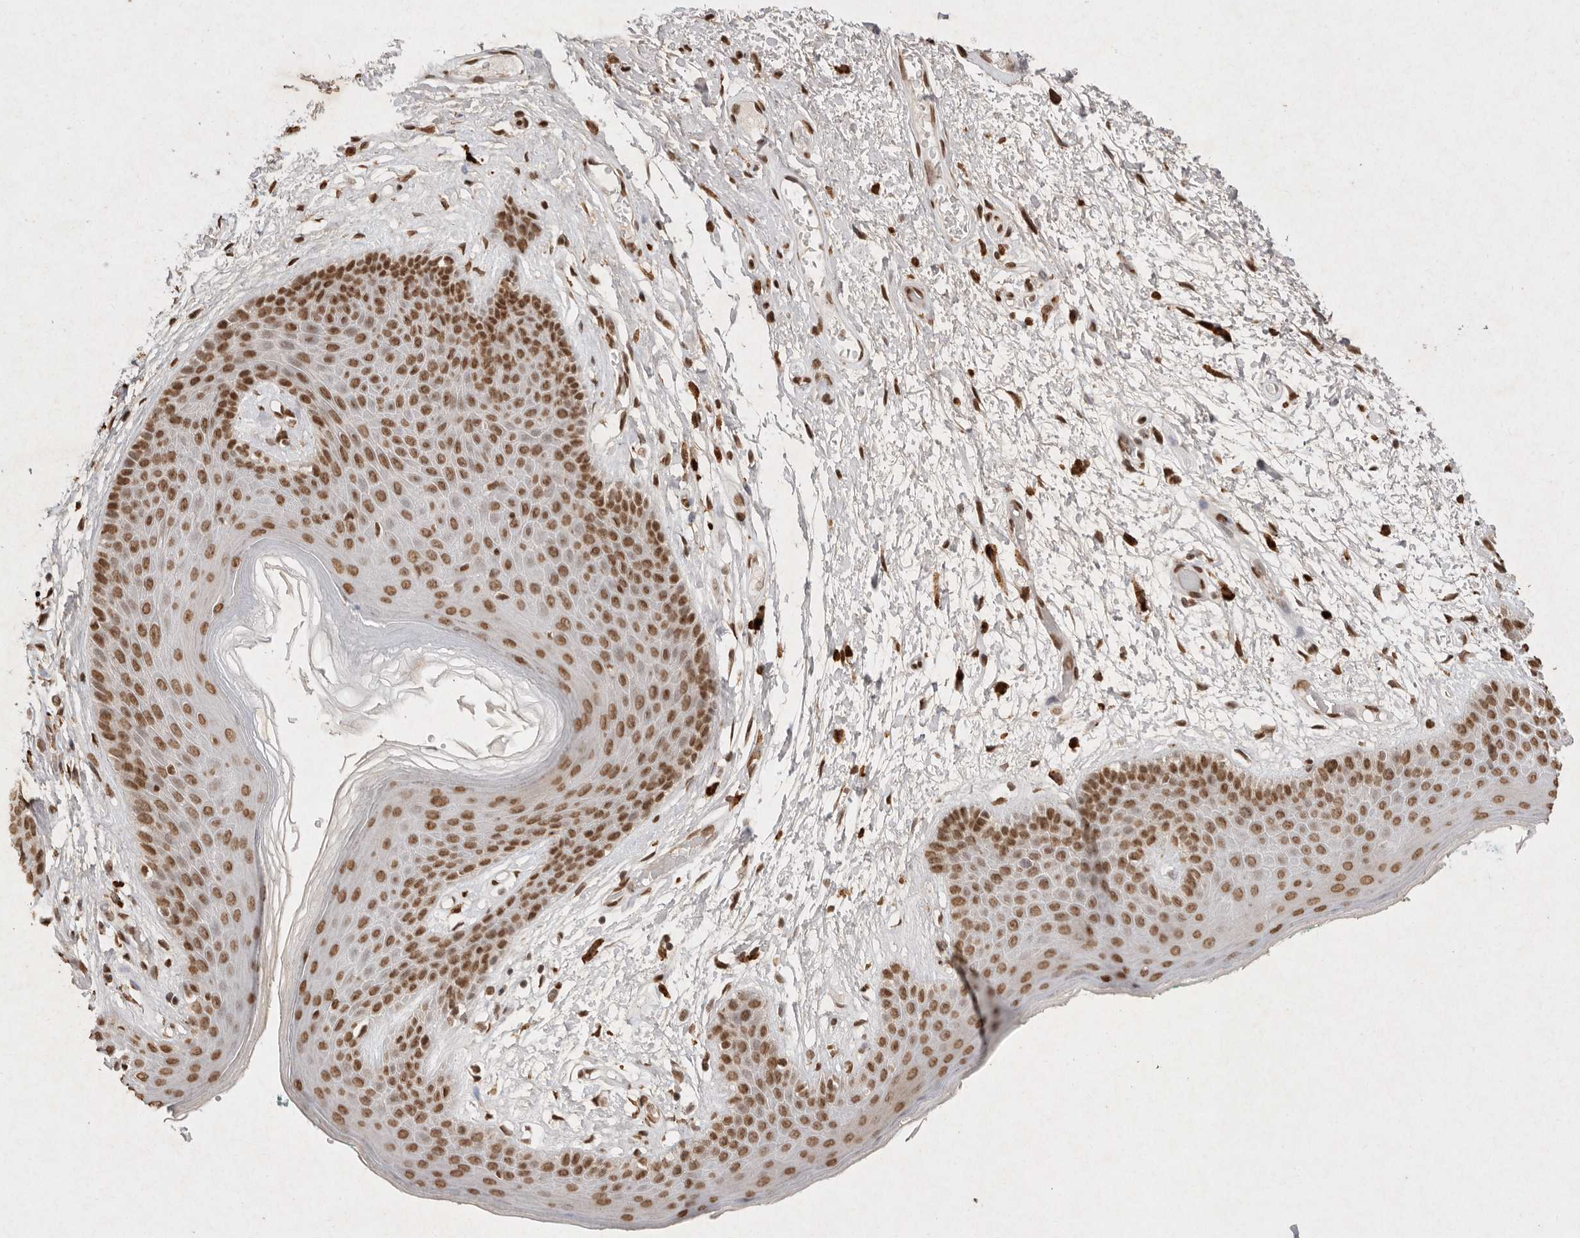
{"staining": {"intensity": "moderate", "quantity": ">75%", "location": "nuclear"}, "tissue": "skin", "cell_type": "Epidermal cells", "image_type": "normal", "snomed": [{"axis": "morphology", "description": "Normal tissue, NOS"}, {"axis": "topography", "description": "Anal"}], "caption": "Immunohistochemical staining of benign skin shows medium levels of moderate nuclear expression in about >75% of epidermal cells.", "gene": "NKX3", "patient": {"sex": "male", "age": 74}}